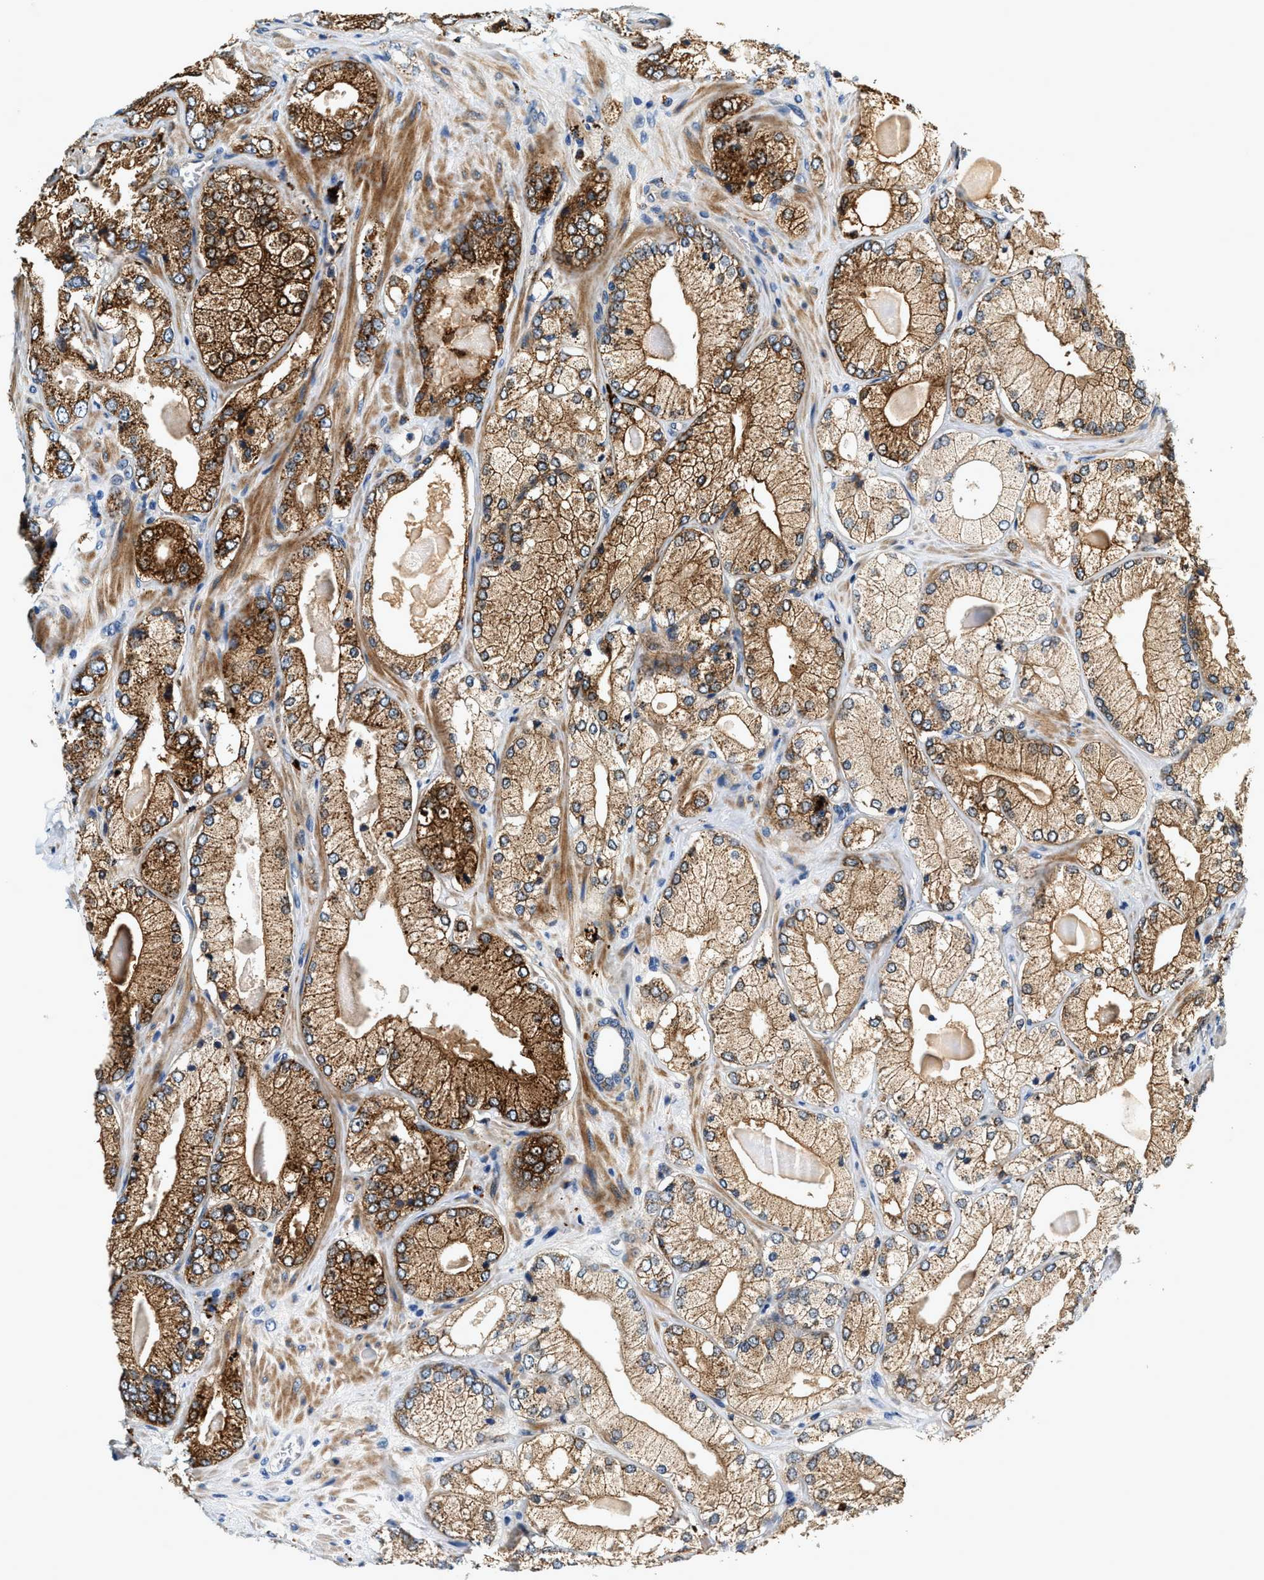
{"staining": {"intensity": "strong", "quantity": ">75%", "location": "cytoplasmic/membranous"}, "tissue": "prostate cancer", "cell_type": "Tumor cells", "image_type": "cancer", "snomed": [{"axis": "morphology", "description": "Adenocarcinoma, Low grade"}, {"axis": "topography", "description": "Prostate"}], "caption": "Prostate cancer tissue displays strong cytoplasmic/membranous positivity in approximately >75% of tumor cells, visualized by immunohistochemistry. The staining was performed using DAB, with brown indicating positive protein expression. Nuclei are stained blue with hematoxylin.", "gene": "DUSP10", "patient": {"sex": "male", "age": 65}}